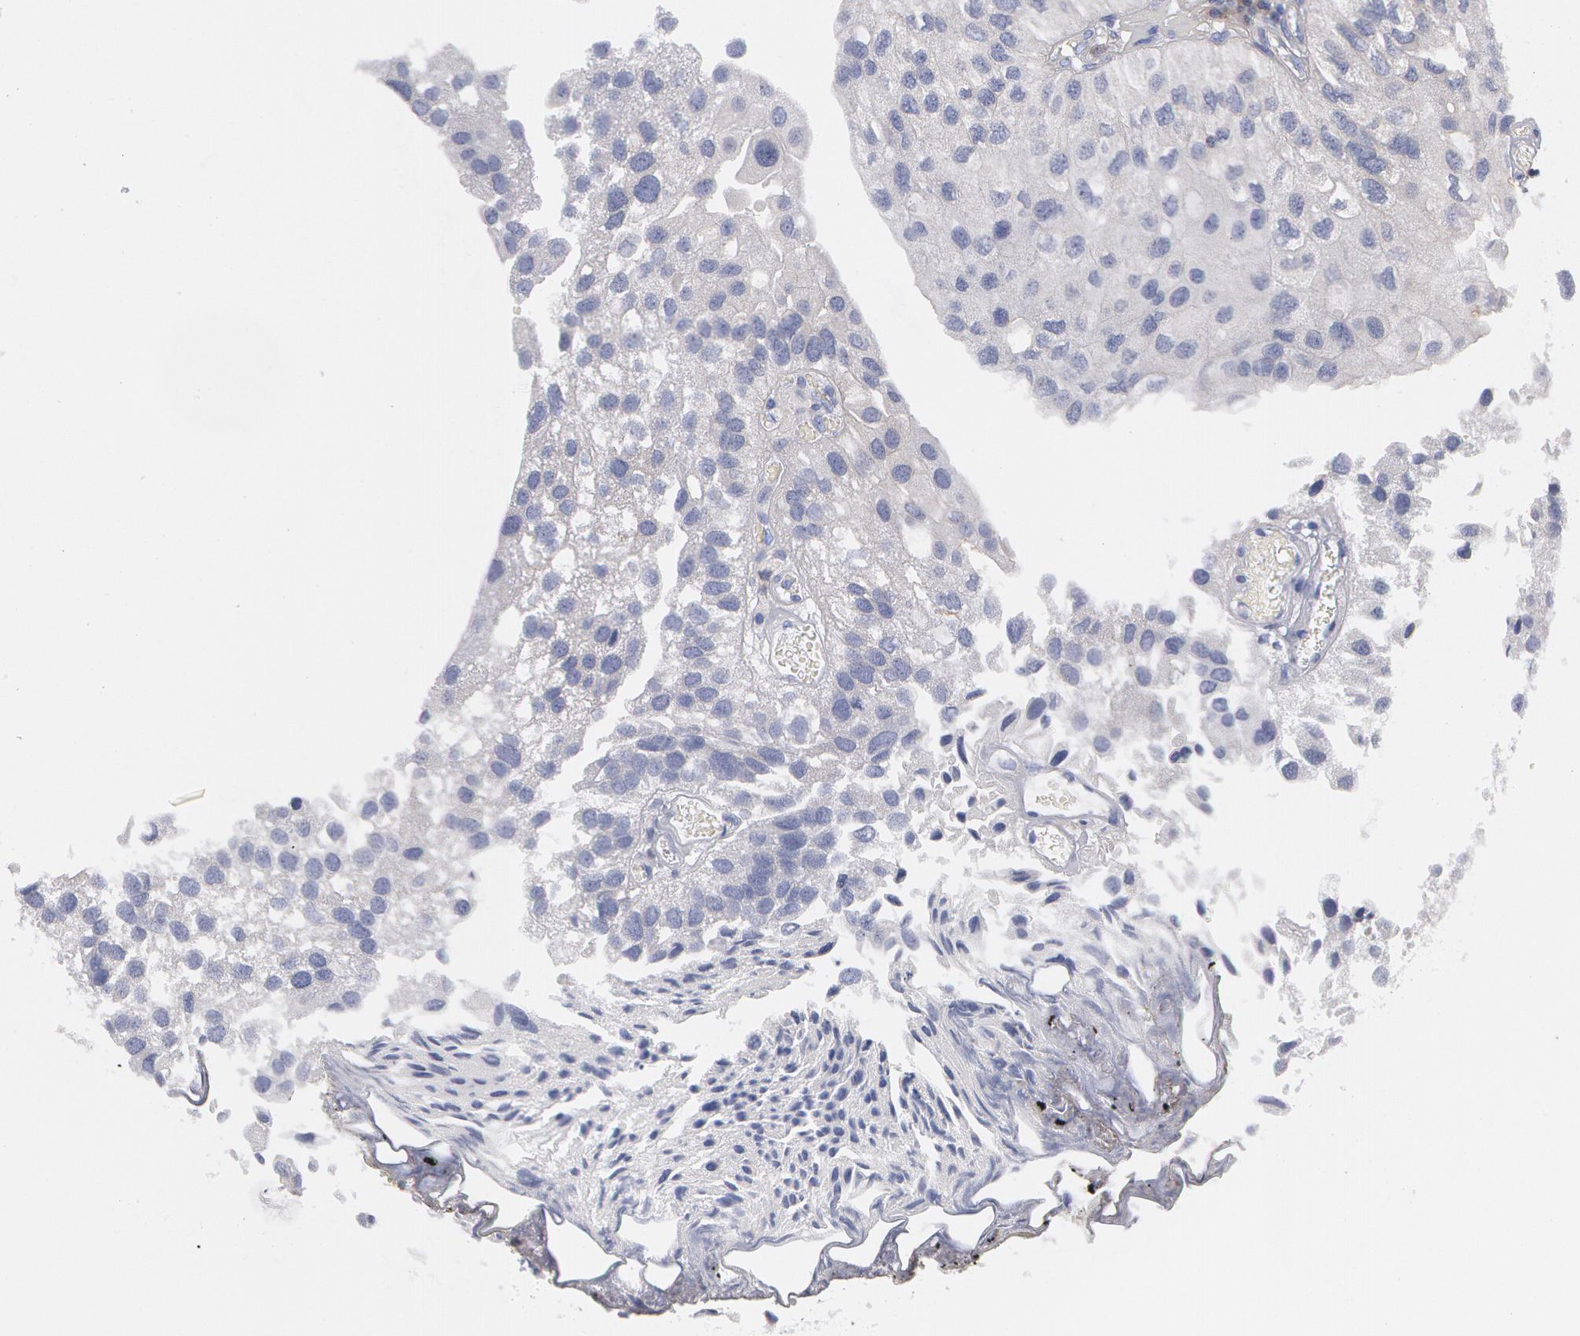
{"staining": {"intensity": "negative", "quantity": "none", "location": "none"}, "tissue": "urothelial cancer", "cell_type": "Tumor cells", "image_type": "cancer", "snomed": [{"axis": "morphology", "description": "Urothelial carcinoma, Low grade"}, {"axis": "topography", "description": "Urinary bladder"}], "caption": "Immunohistochemical staining of human urothelial cancer shows no significant staining in tumor cells.", "gene": "SYK", "patient": {"sex": "female", "age": 89}}